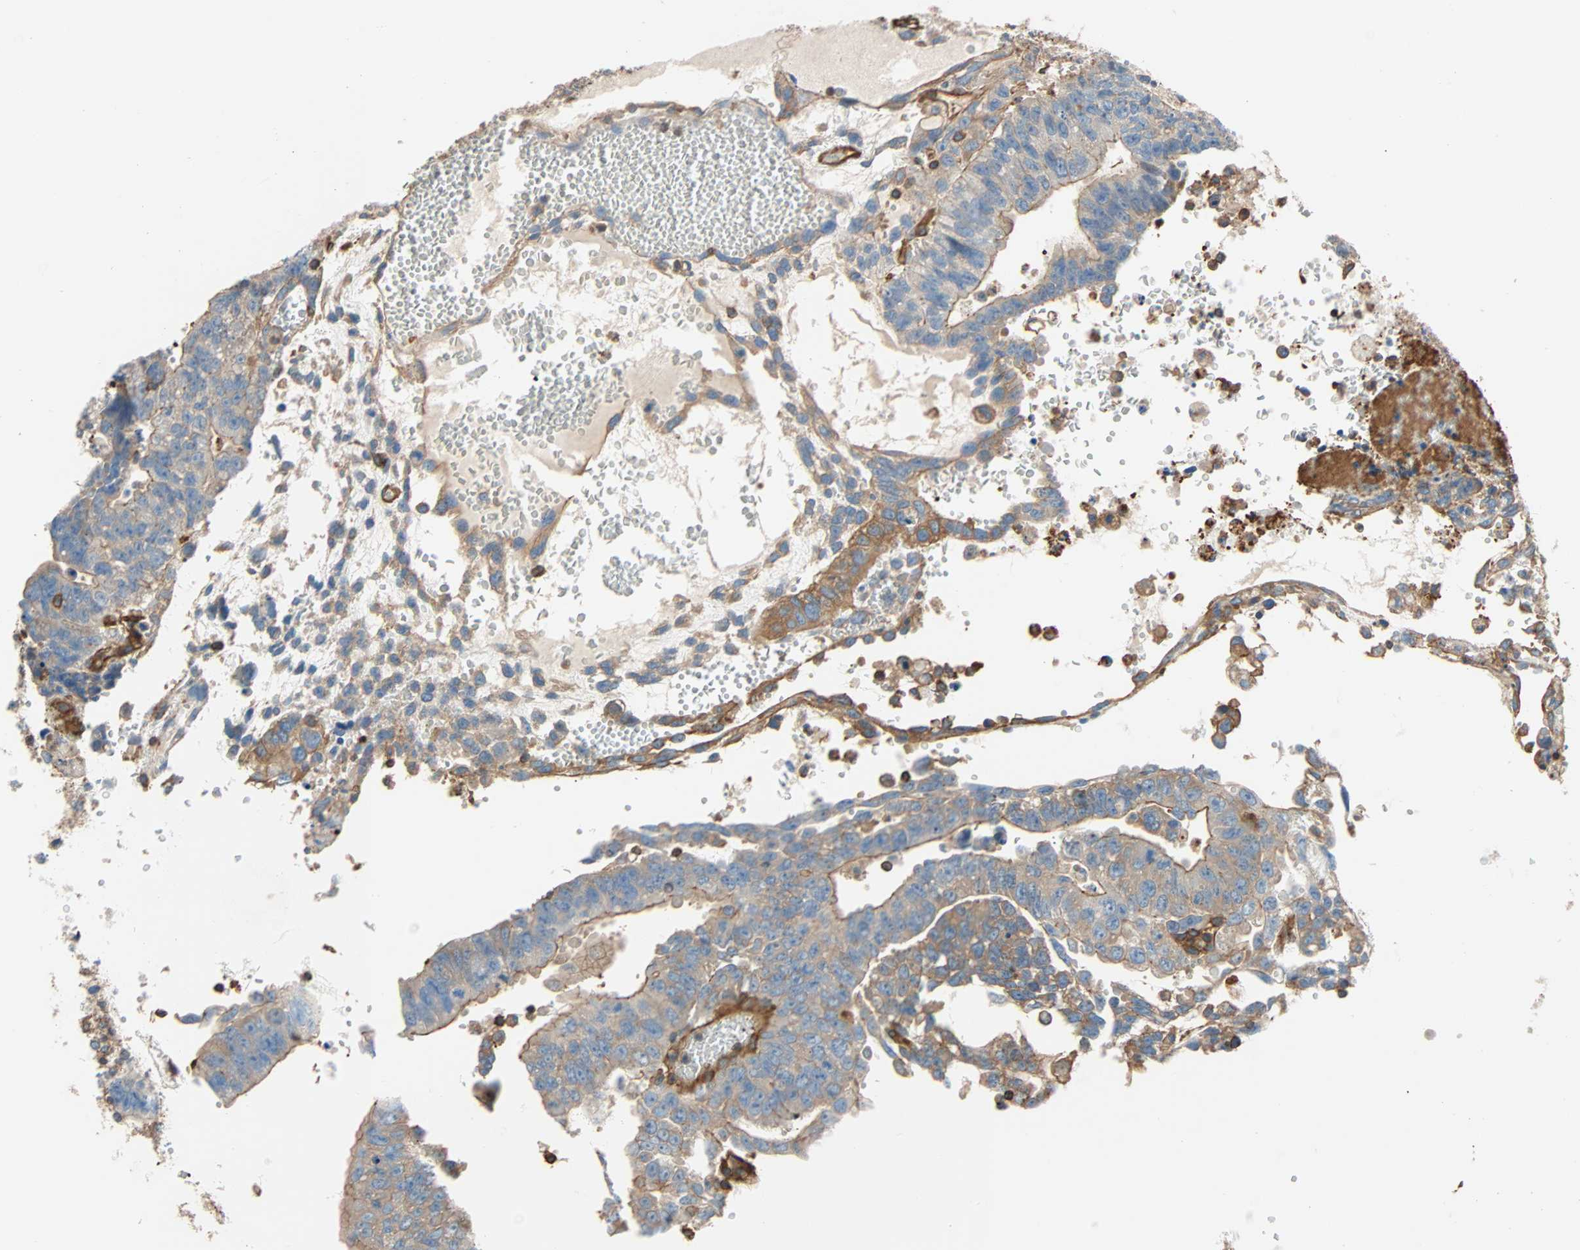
{"staining": {"intensity": "negative", "quantity": "none", "location": "none"}, "tissue": "testis cancer", "cell_type": "Tumor cells", "image_type": "cancer", "snomed": [{"axis": "morphology", "description": "Seminoma, NOS"}, {"axis": "morphology", "description": "Carcinoma, Embryonal, NOS"}, {"axis": "topography", "description": "Testis"}], "caption": "IHC of human testis cancer (seminoma) reveals no positivity in tumor cells. (DAB immunohistochemistry (IHC) visualized using brightfield microscopy, high magnification).", "gene": "GALNT10", "patient": {"sex": "male", "age": 52}}